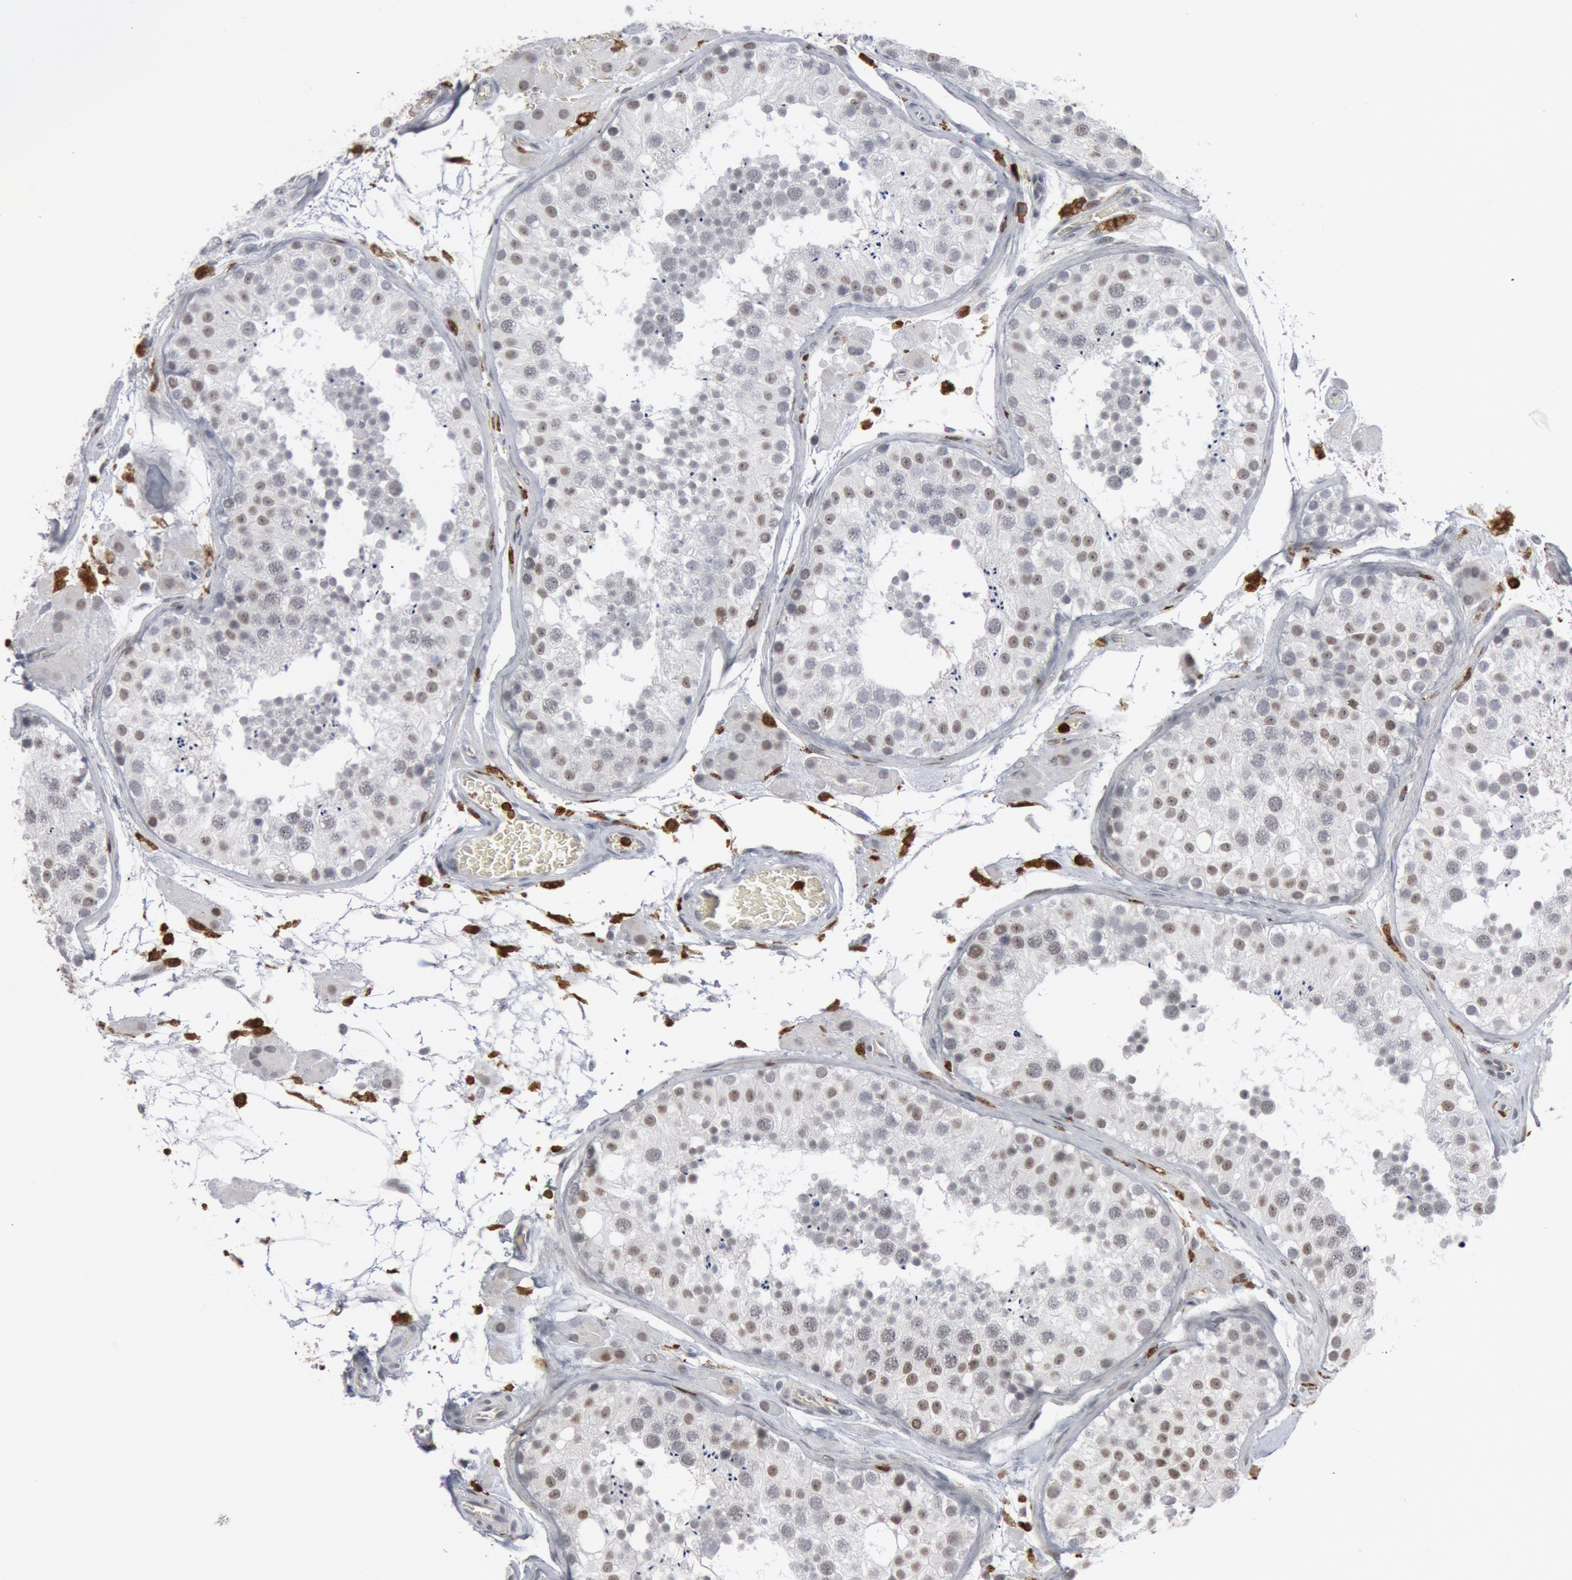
{"staining": {"intensity": "weak", "quantity": "<25%", "location": "nuclear"}, "tissue": "testis", "cell_type": "Cells in seminiferous ducts", "image_type": "normal", "snomed": [{"axis": "morphology", "description": "Normal tissue, NOS"}, {"axis": "topography", "description": "Testis"}], "caption": "Image shows no significant protein positivity in cells in seminiferous ducts of unremarkable testis.", "gene": "PTPN6", "patient": {"sex": "male", "age": 26}}